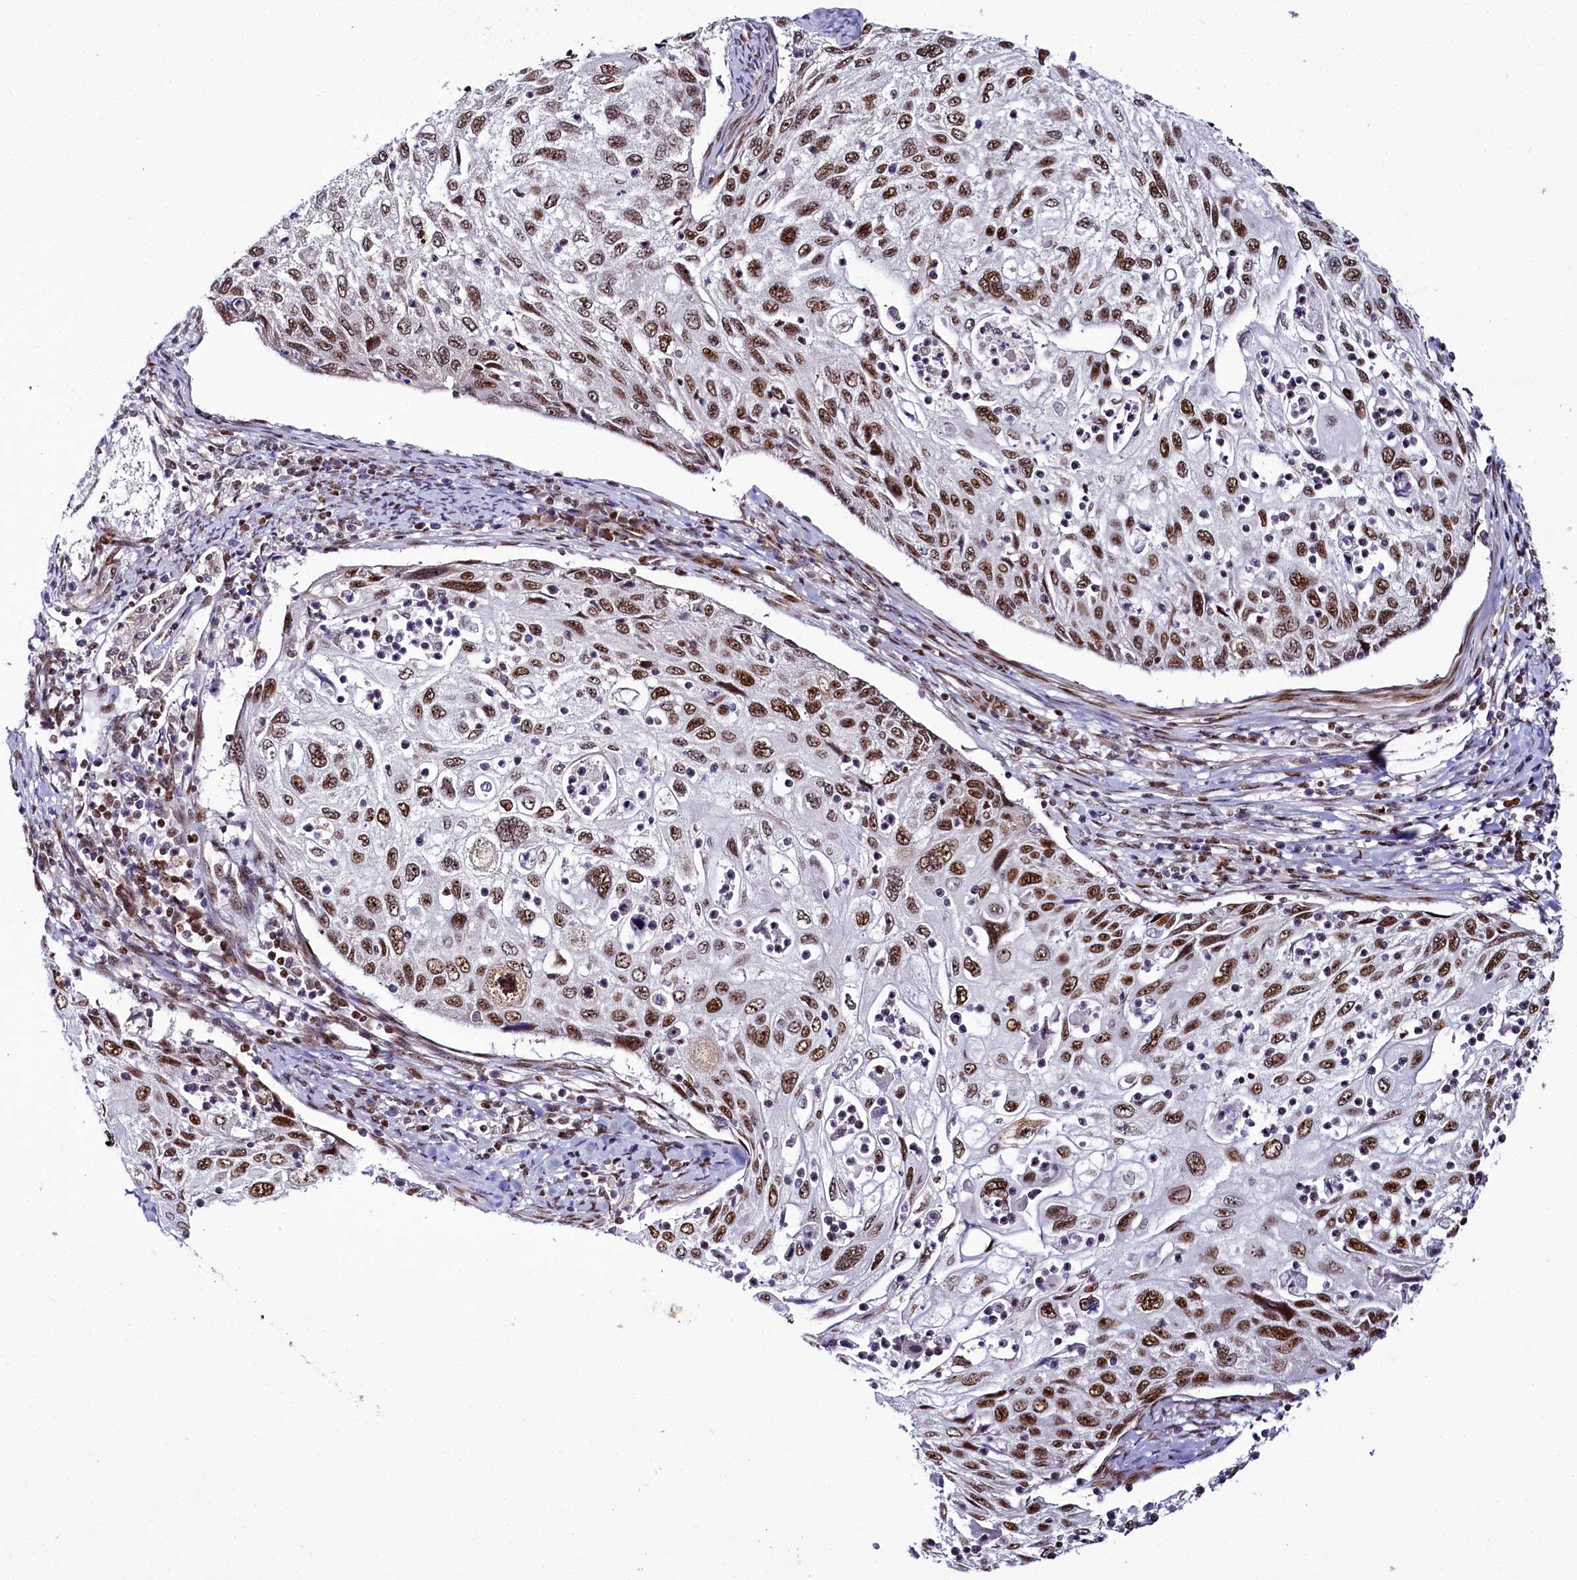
{"staining": {"intensity": "moderate", "quantity": ">75%", "location": "nuclear"}, "tissue": "cervical cancer", "cell_type": "Tumor cells", "image_type": "cancer", "snomed": [{"axis": "morphology", "description": "Squamous cell carcinoma, NOS"}, {"axis": "topography", "description": "Cervix"}], "caption": "There is medium levels of moderate nuclear staining in tumor cells of cervical squamous cell carcinoma, as demonstrated by immunohistochemical staining (brown color).", "gene": "TCOF1", "patient": {"sex": "female", "age": 70}}